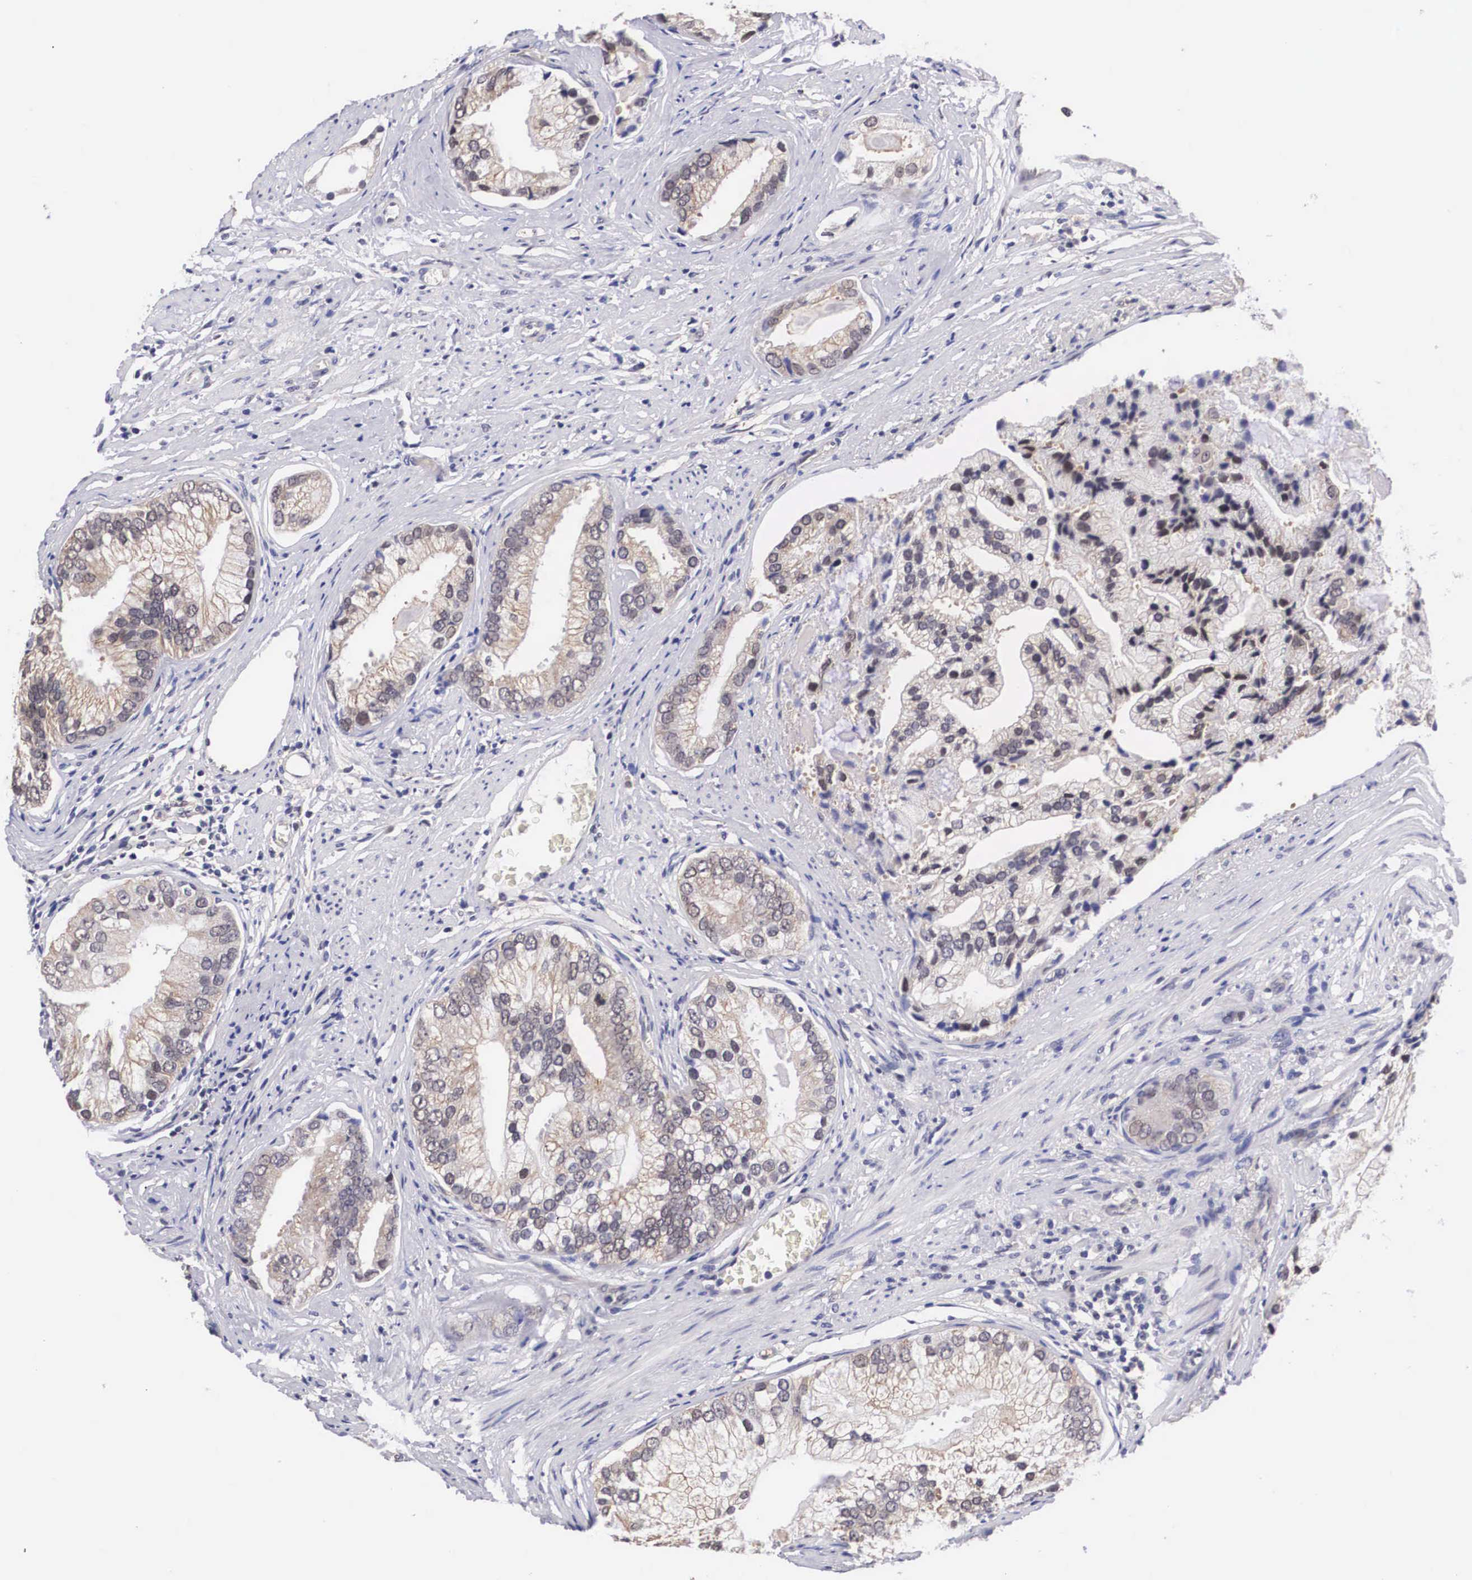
{"staining": {"intensity": "weak", "quantity": "25%-75%", "location": "cytoplasmic/membranous"}, "tissue": "prostate cancer", "cell_type": "Tumor cells", "image_type": "cancer", "snomed": [{"axis": "morphology", "description": "Adenocarcinoma, Low grade"}, {"axis": "topography", "description": "Prostate"}], "caption": "Immunohistochemistry (IHC) (DAB (3,3'-diaminobenzidine)) staining of human prostate low-grade adenocarcinoma demonstrates weak cytoplasmic/membranous protein positivity in approximately 25%-75% of tumor cells.", "gene": "OTX2", "patient": {"sex": "male", "age": 71}}